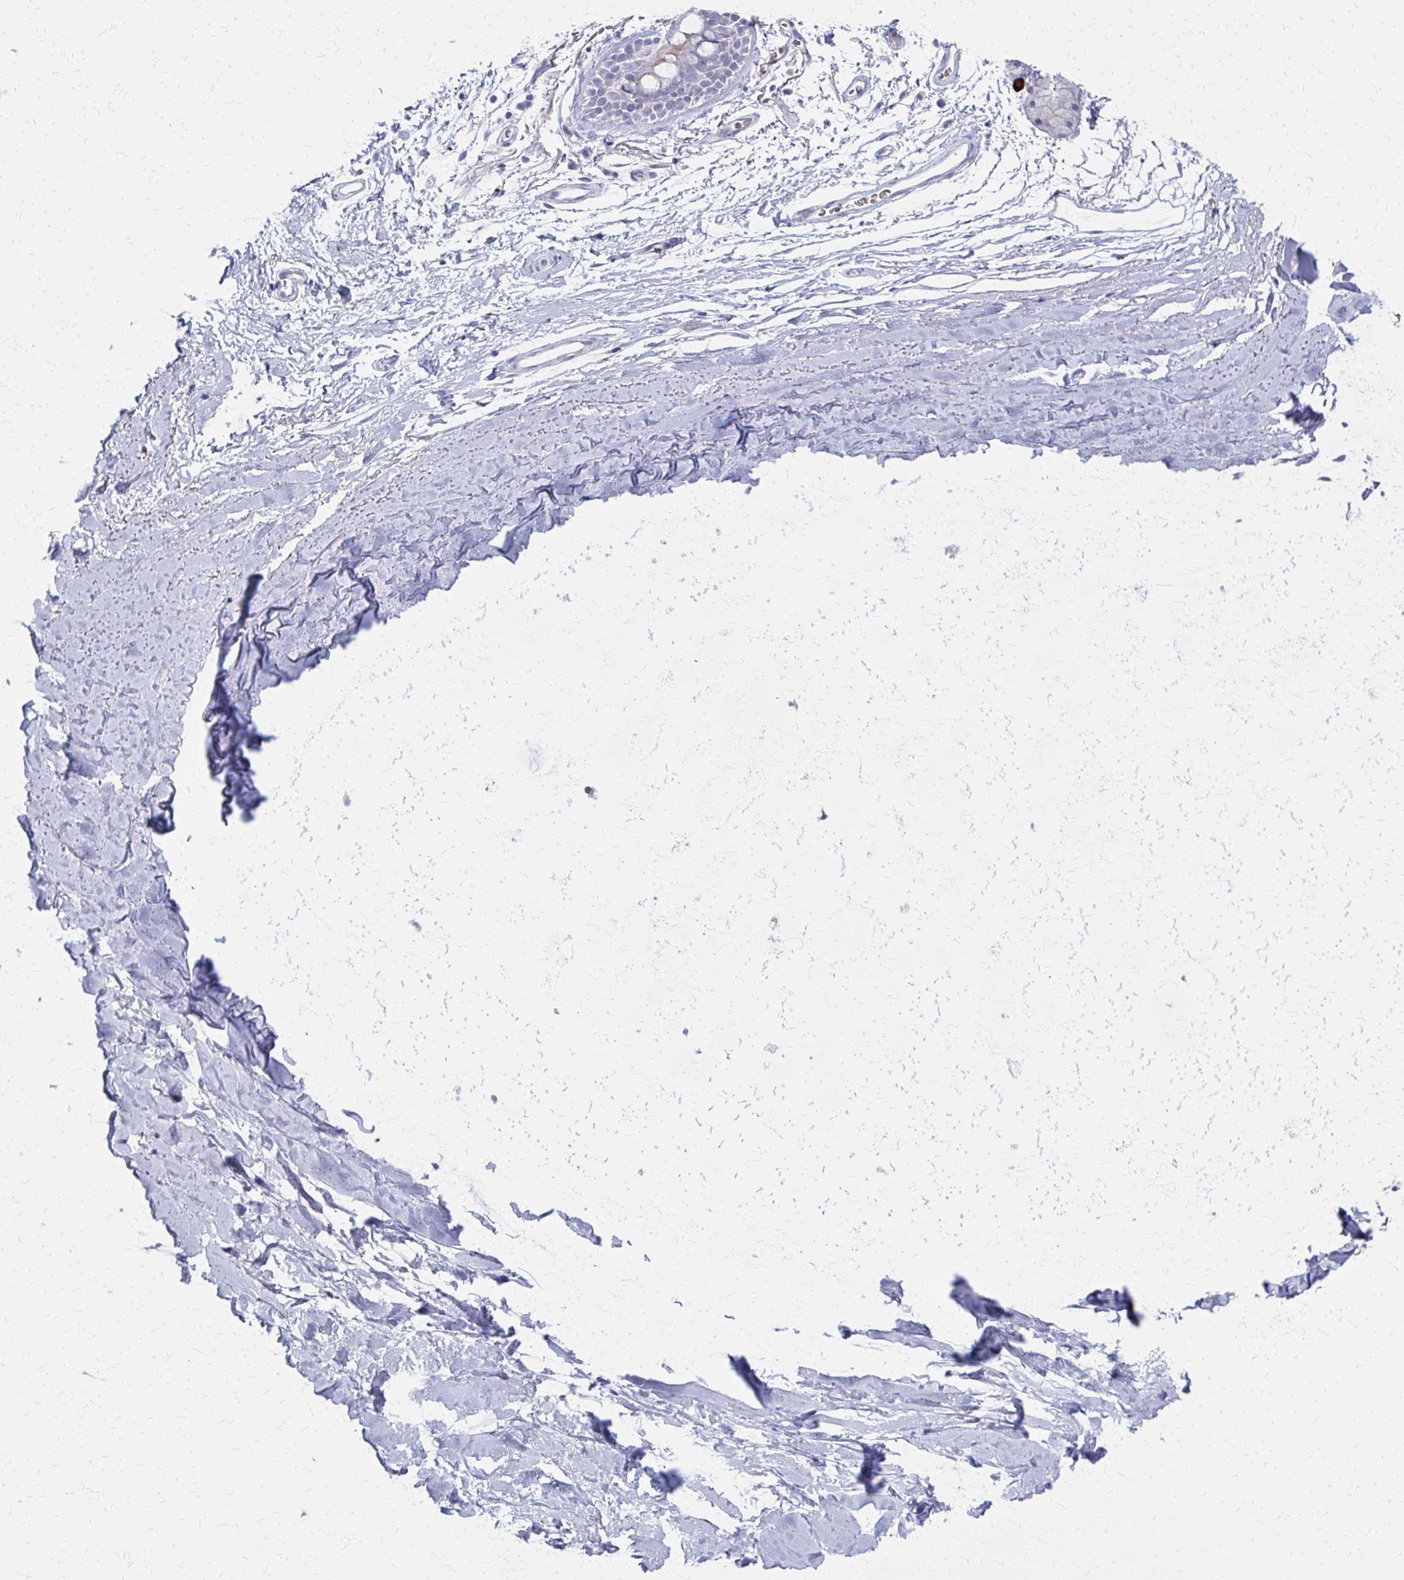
{"staining": {"intensity": "negative", "quantity": "none", "location": "none"}, "tissue": "adipose tissue", "cell_type": "Adipocytes", "image_type": "normal", "snomed": [{"axis": "morphology", "description": "Normal tissue, NOS"}, {"axis": "topography", "description": "Cartilage tissue"}, {"axis": "topography", "description": "Bronchus"}], "caption": "Histopathology image shows no significant protein staining in adipocytes of normal adipose tissue.", "gene": "MS4A2", "patient": {"sex": "female", "age": 79}}